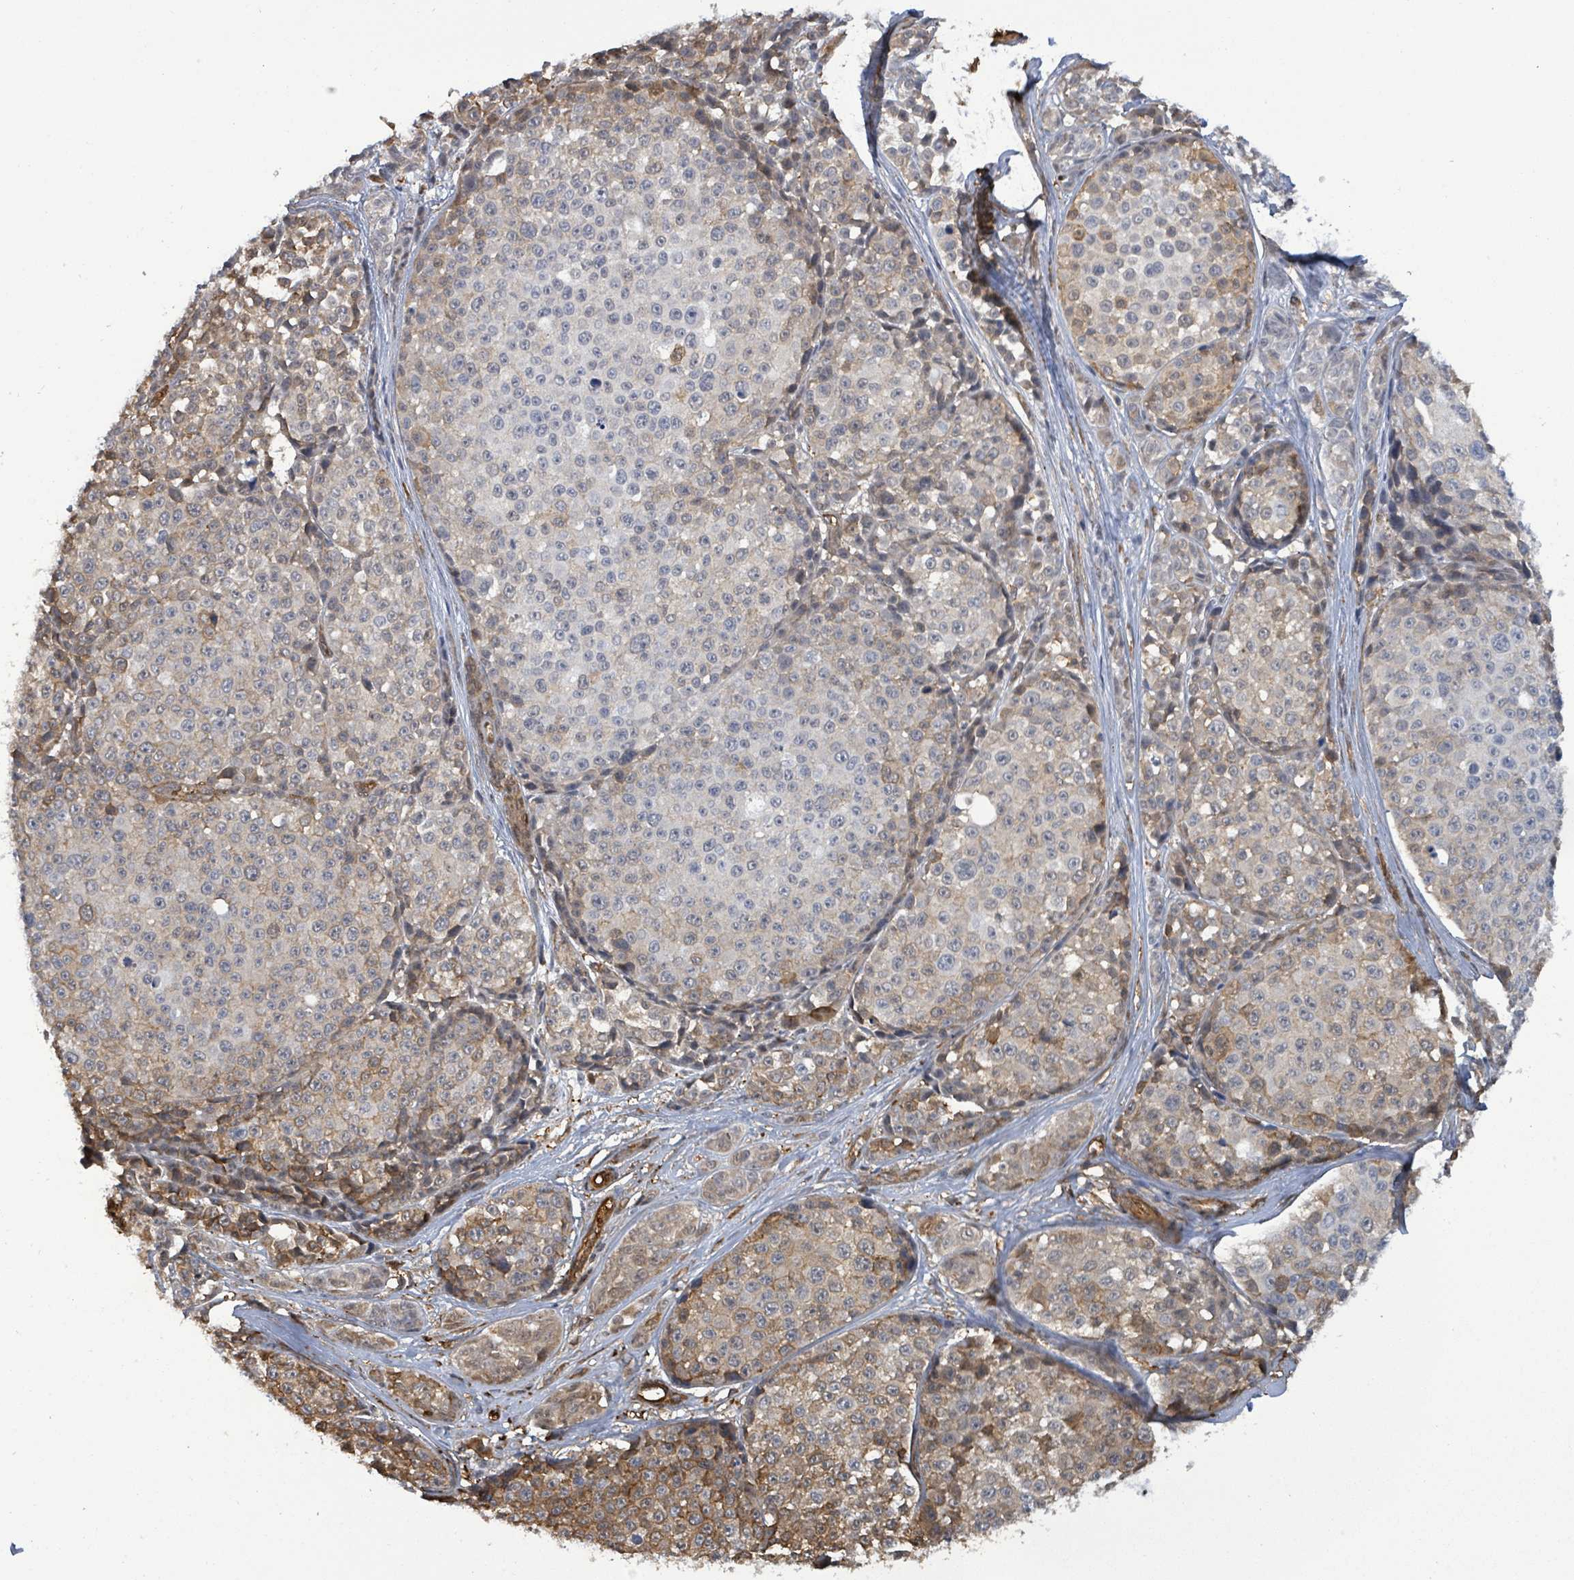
{"staining": {"intensity": "moderate", "quantity": "25%-75%", "location": "cytoplasmic/membranous"}, "tissue": "melanoma", "cell_type": "Tumor cells", "image_type": "cancer", "snomed": [{"axis": "morphology", "description": "Malignant melanoma, NOS"}, {"axis": "topography", "description": "Skin"}], "caption": "Immunohistochemistry staining of melanoma, which exhibits medium levels of moderate cytoplasmic/membranous expression in about 25%-75% of tumor cells indicating moderate cytoplasmic/membranous protein positivity. The staining was performed using DAB (brown) for protein detection and nuclei were counterstained in hematoxylin (blue).", "gene": "PRKRIP1", "patient": {"sex": "female", "age": 35}}